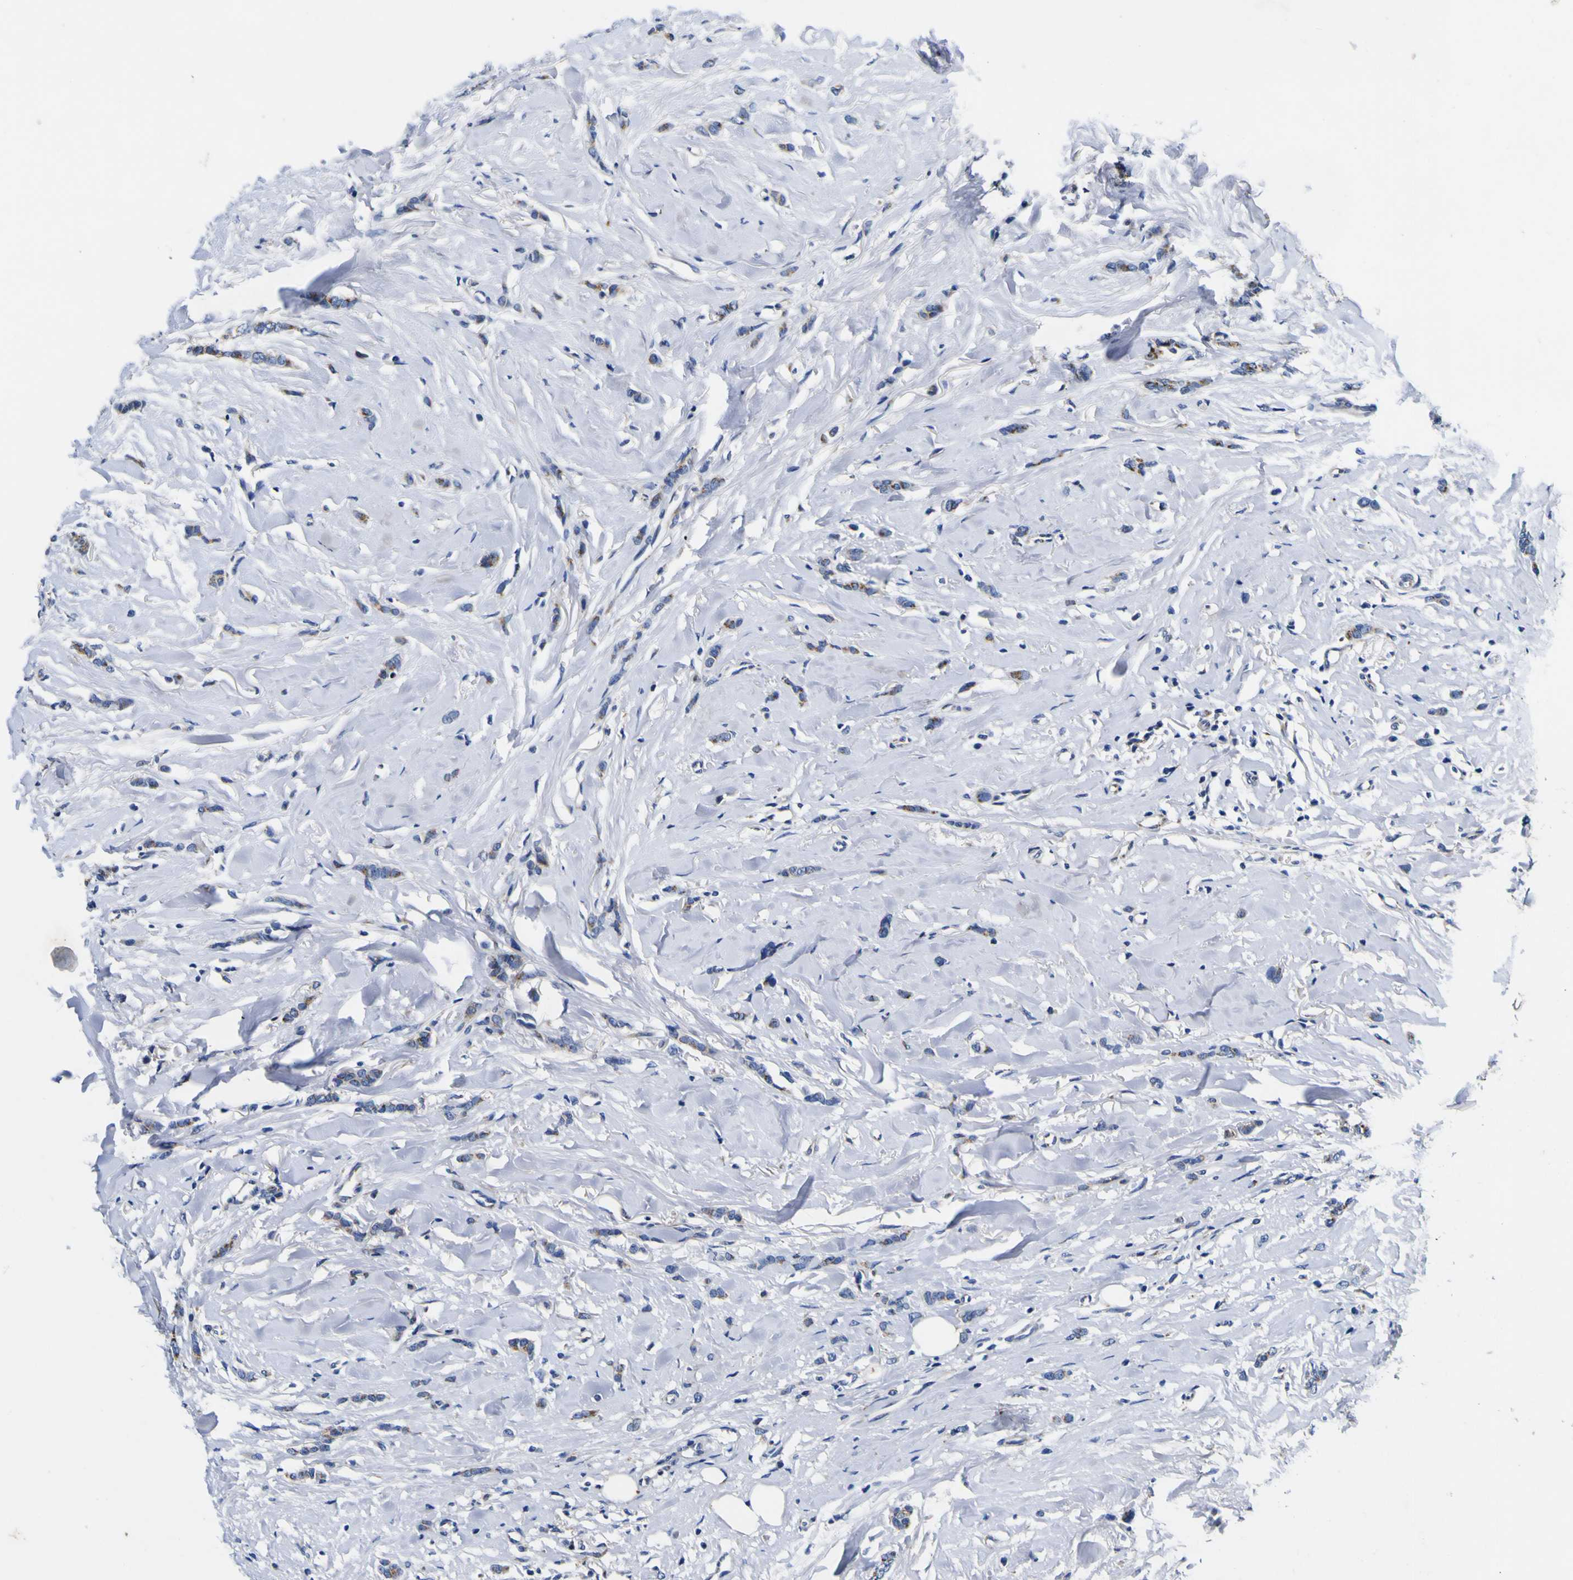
{"staining": {"intensity": "moderate", "quantity": "25%-75%", "location": "cytoplasmic/membranous"}, "tissue": "breast cancer", "cell_type": "Tumor cells", "image_type": "cancer", "snomed": [{"axis": "morphology", "description": "Lobular carcinoma"}, {"axis": "topography", "description": "Skin"}, {"axis": "topography", "description": "Breast"}], "caption": "High-power microscopy captured an immunohistochemistry (IHC) histopathology image of breast cancer, revealing moderate cytoplasmic/membranous staining in approximately 25%-75% of tumor cells.", "gene": "COA1", "patient": {"sex": "female", "age": 46}}